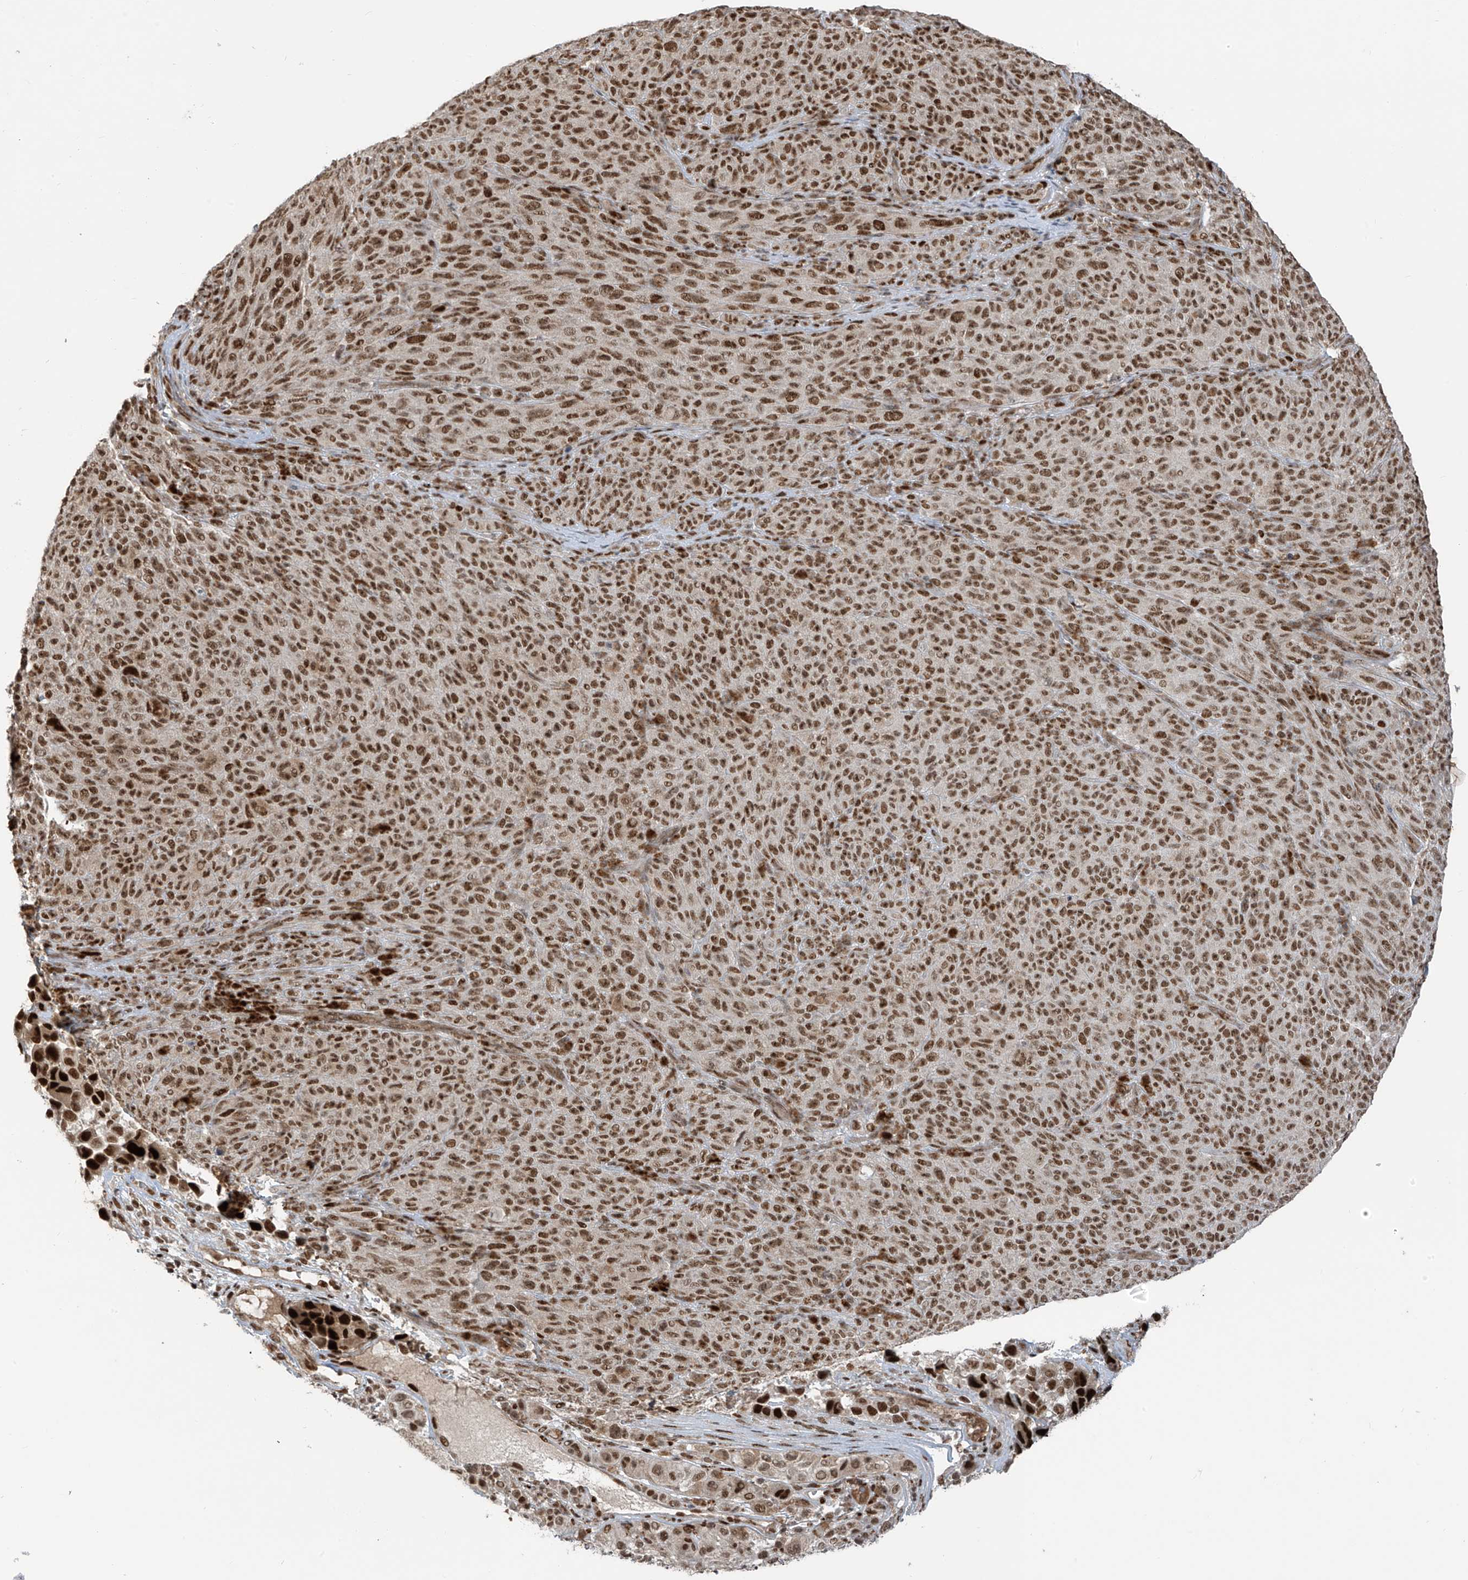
{"staining": {"intensity": "strong", "quantity": ">75%", "location": "nuclear"}, "tissue": "melanoma", "cell_type": "Tumor cells", "image_type": "cancer", "snomed": [{"axis": "morphology", "description": "Malignant melanoma, NOS"}, {"axis": "topography", "description": "Skin"}], "caption": "There is high levels of strong nuclear expression in tumor cells of melanoma, as demonstrated by immunohistochemical staining (brown color).", "gene": "ARHGEF3", "patient": {"sex": "female", "age": 82}}